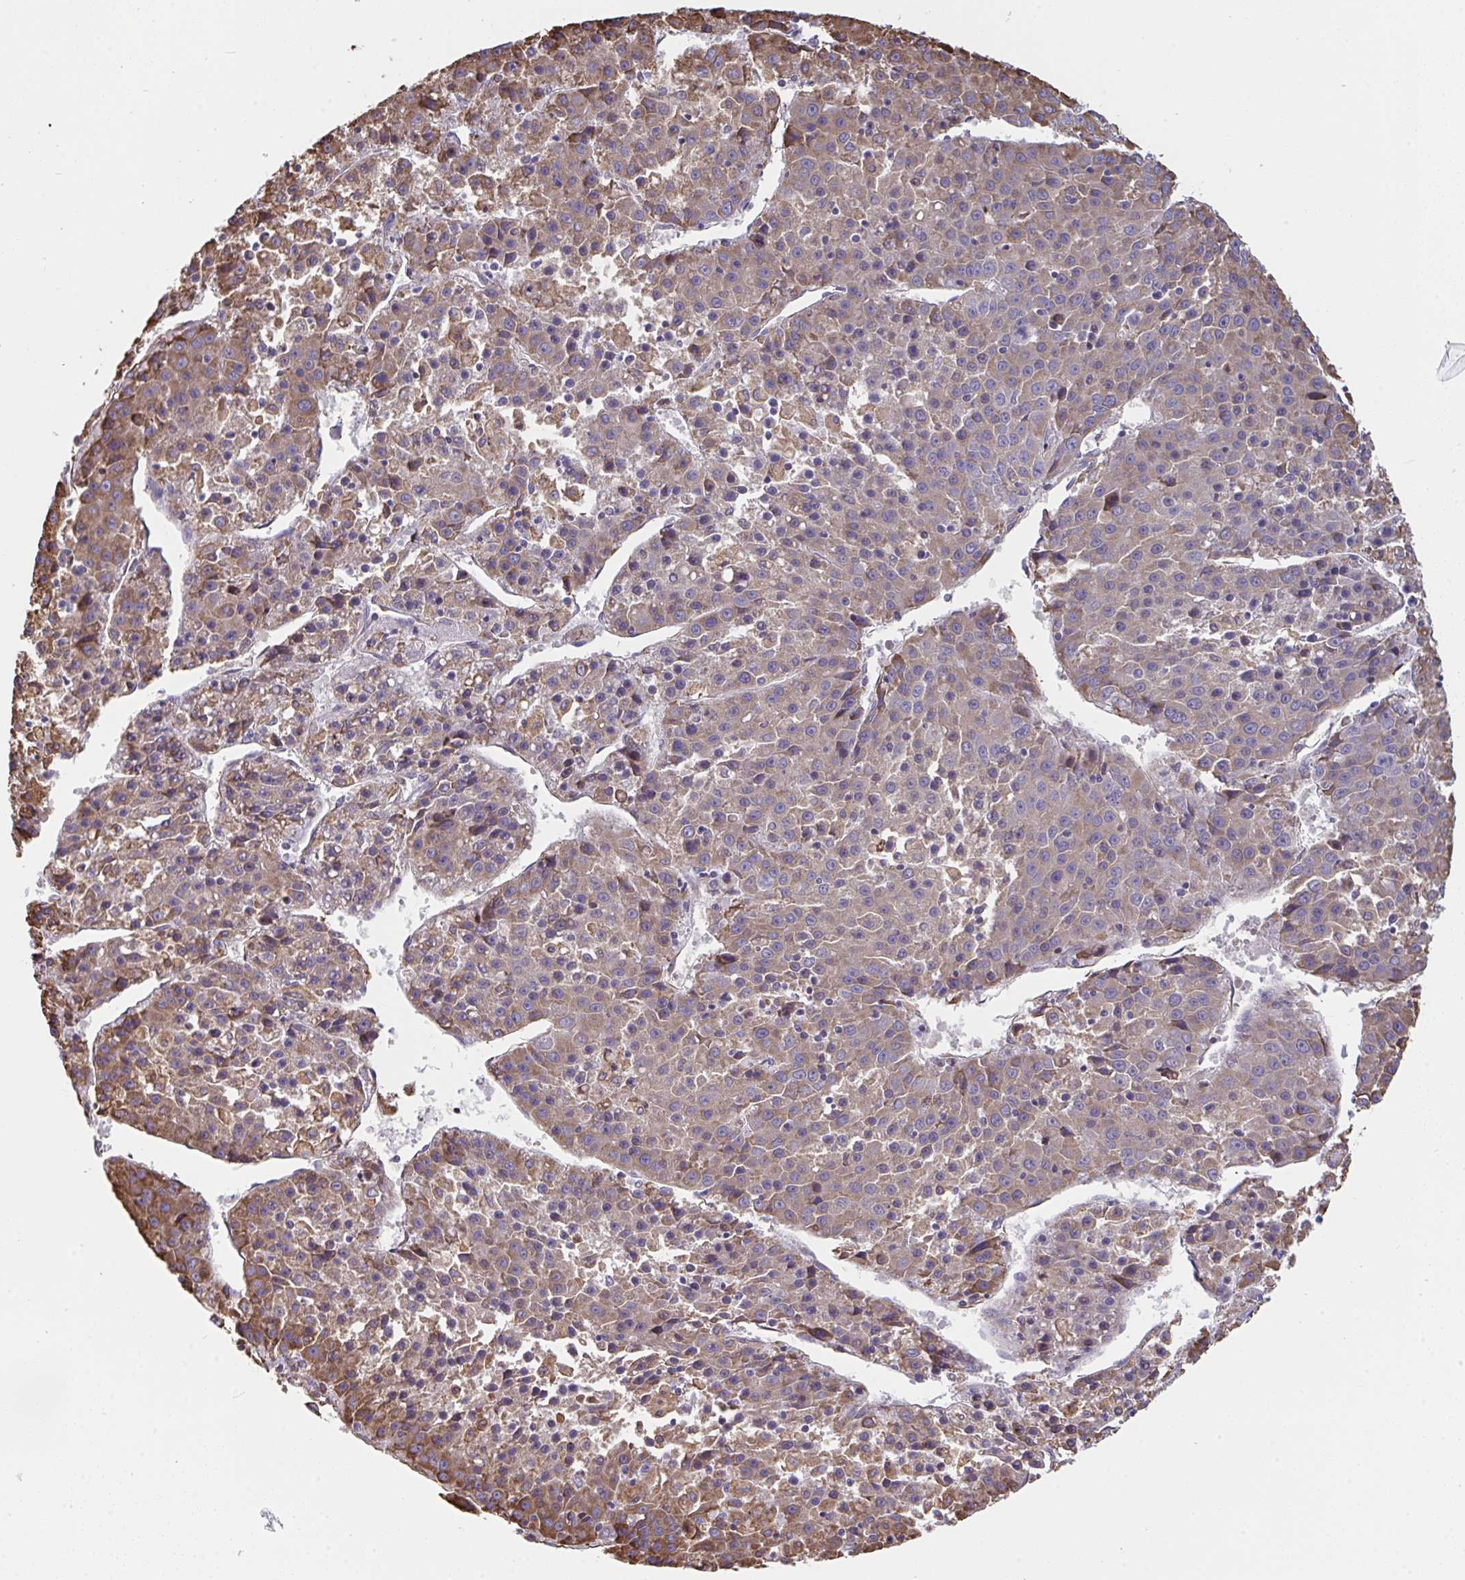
{"staining": {"intensity": "weak", "quantity": "25%-75%", "location": "cytoplasmic/membranous"}, "tissue": "liver cancer", "cell_type": "Tumor cells", "image_type": "cancer", "snomed": [{"axis": "morphology", "description": "Carcinoma, Hepatocellular, NOS"}, {"axis": "topography", "description": "Liver"}], "caption": "Weak cytoplasmic/membranous positivity is present in approximately 25%-75% of tumor cells in liver hepatocellular carcinoma.", "gene": "MYMK", "patient": {"sex": "female", "age": 53}}